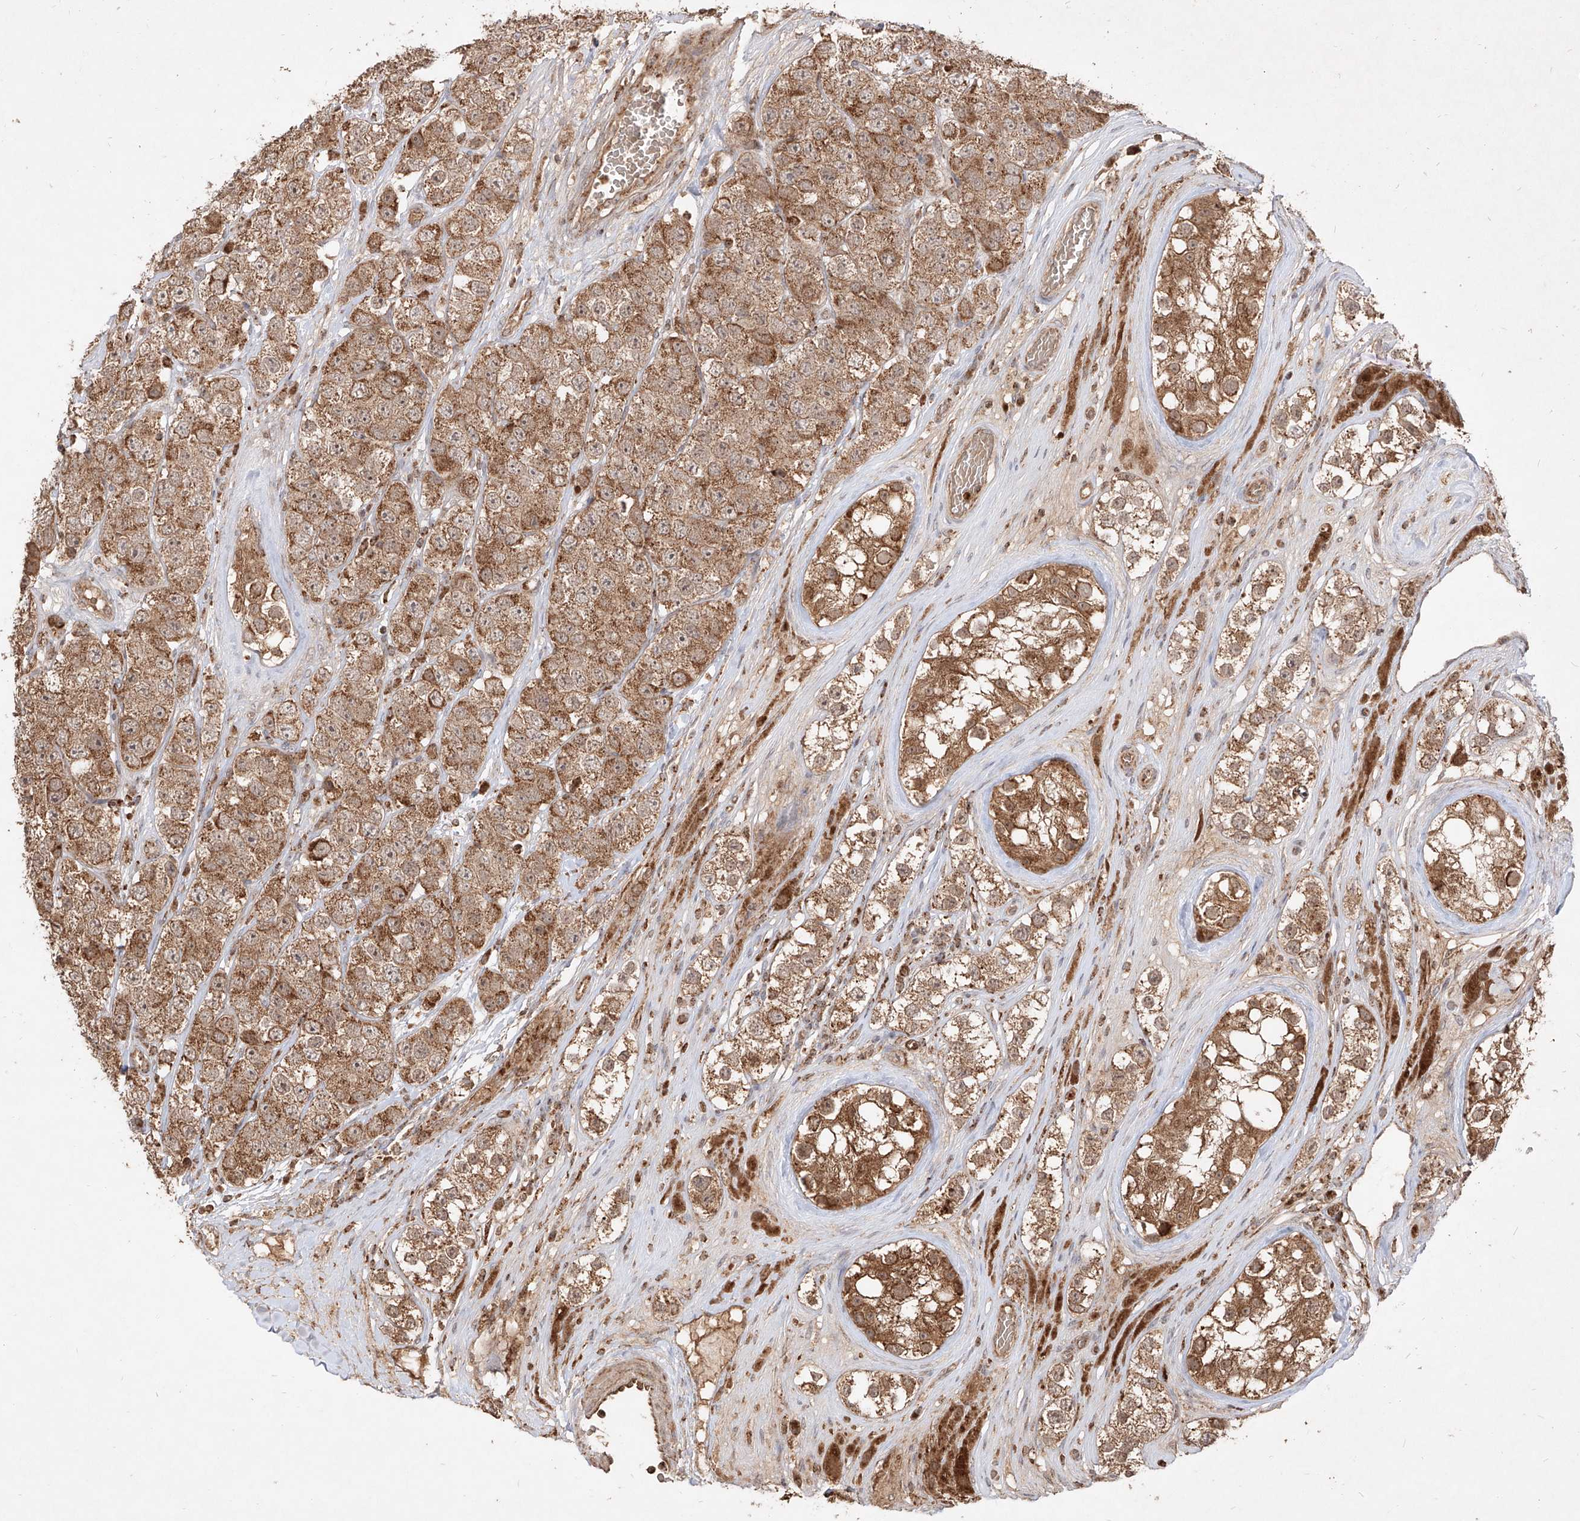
{"staining": {"intensity": "strong", "quantity": ">75%", "location": "cytoplasmic/membranous"}, "tissue": "testis cancer", "cell_type": "Tumor cells", "image_type": "cancer", "snomed": [{"axis": "morphology", "description": "Seminoma, NOS"}, {"axis": "topography", "description": "Testis"}], "caption": "This is an image of immunohistochemistry staining of seminoma (testis), which shows strong expression in the cytoplasmic/membranous of tumor cells.", "gene": "AIM2", "patient": {"sex": "male", "age": 28}}